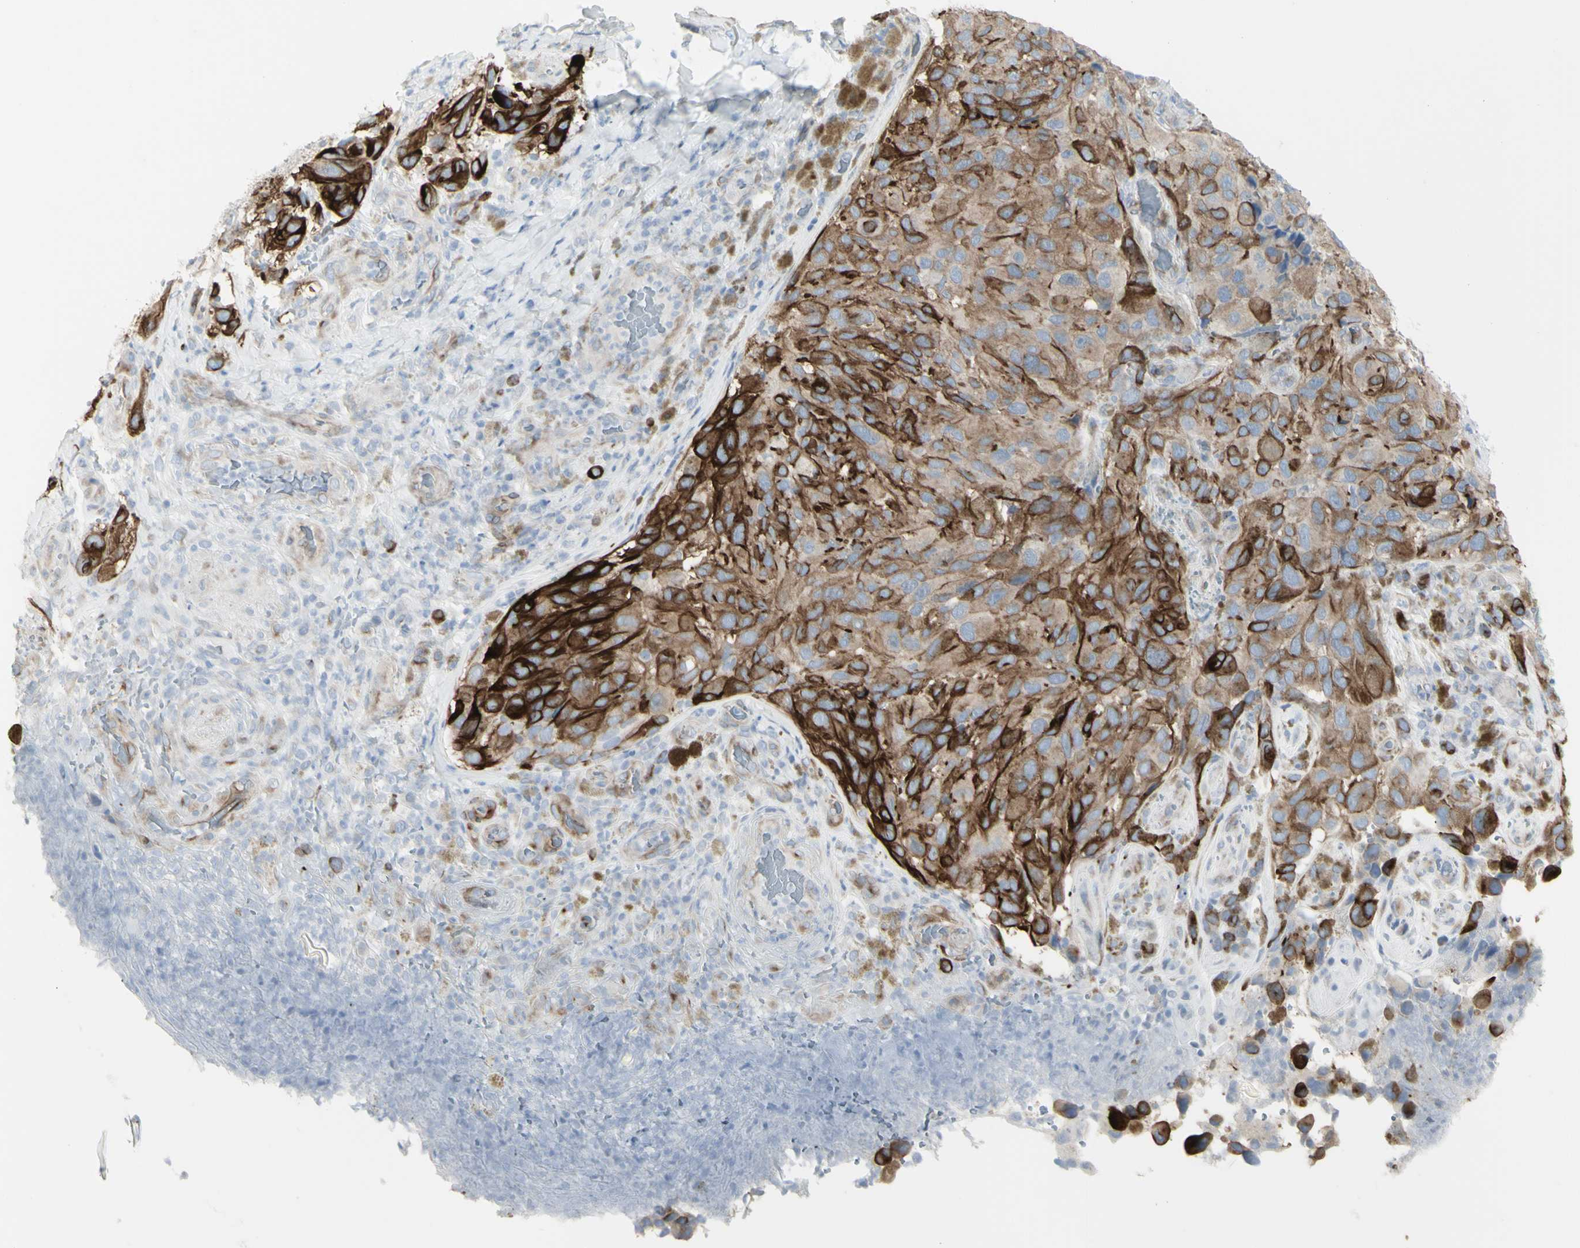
{"staining": {"intensity": "strong", "quantity": ">75%", "location": "cytoplasmic/membranous"}, "tissue": "melanoma", "cell_type": "Tumor cells", "image_type": "cancer", "snomed": [{"axis": "morphology", "description": "Malignant melanoma, NOS"}, {"axis": "topography", "description": "Skin"}], "caption": "There is high levels of strong cytoplasmic/membranous positivity in tumor cells of malignant melanoma, as demonstrated by immunohistochemical staining (brown color).", "gene": "ENSG00000198211", "patient": {"sex": "female", "age": 73}}